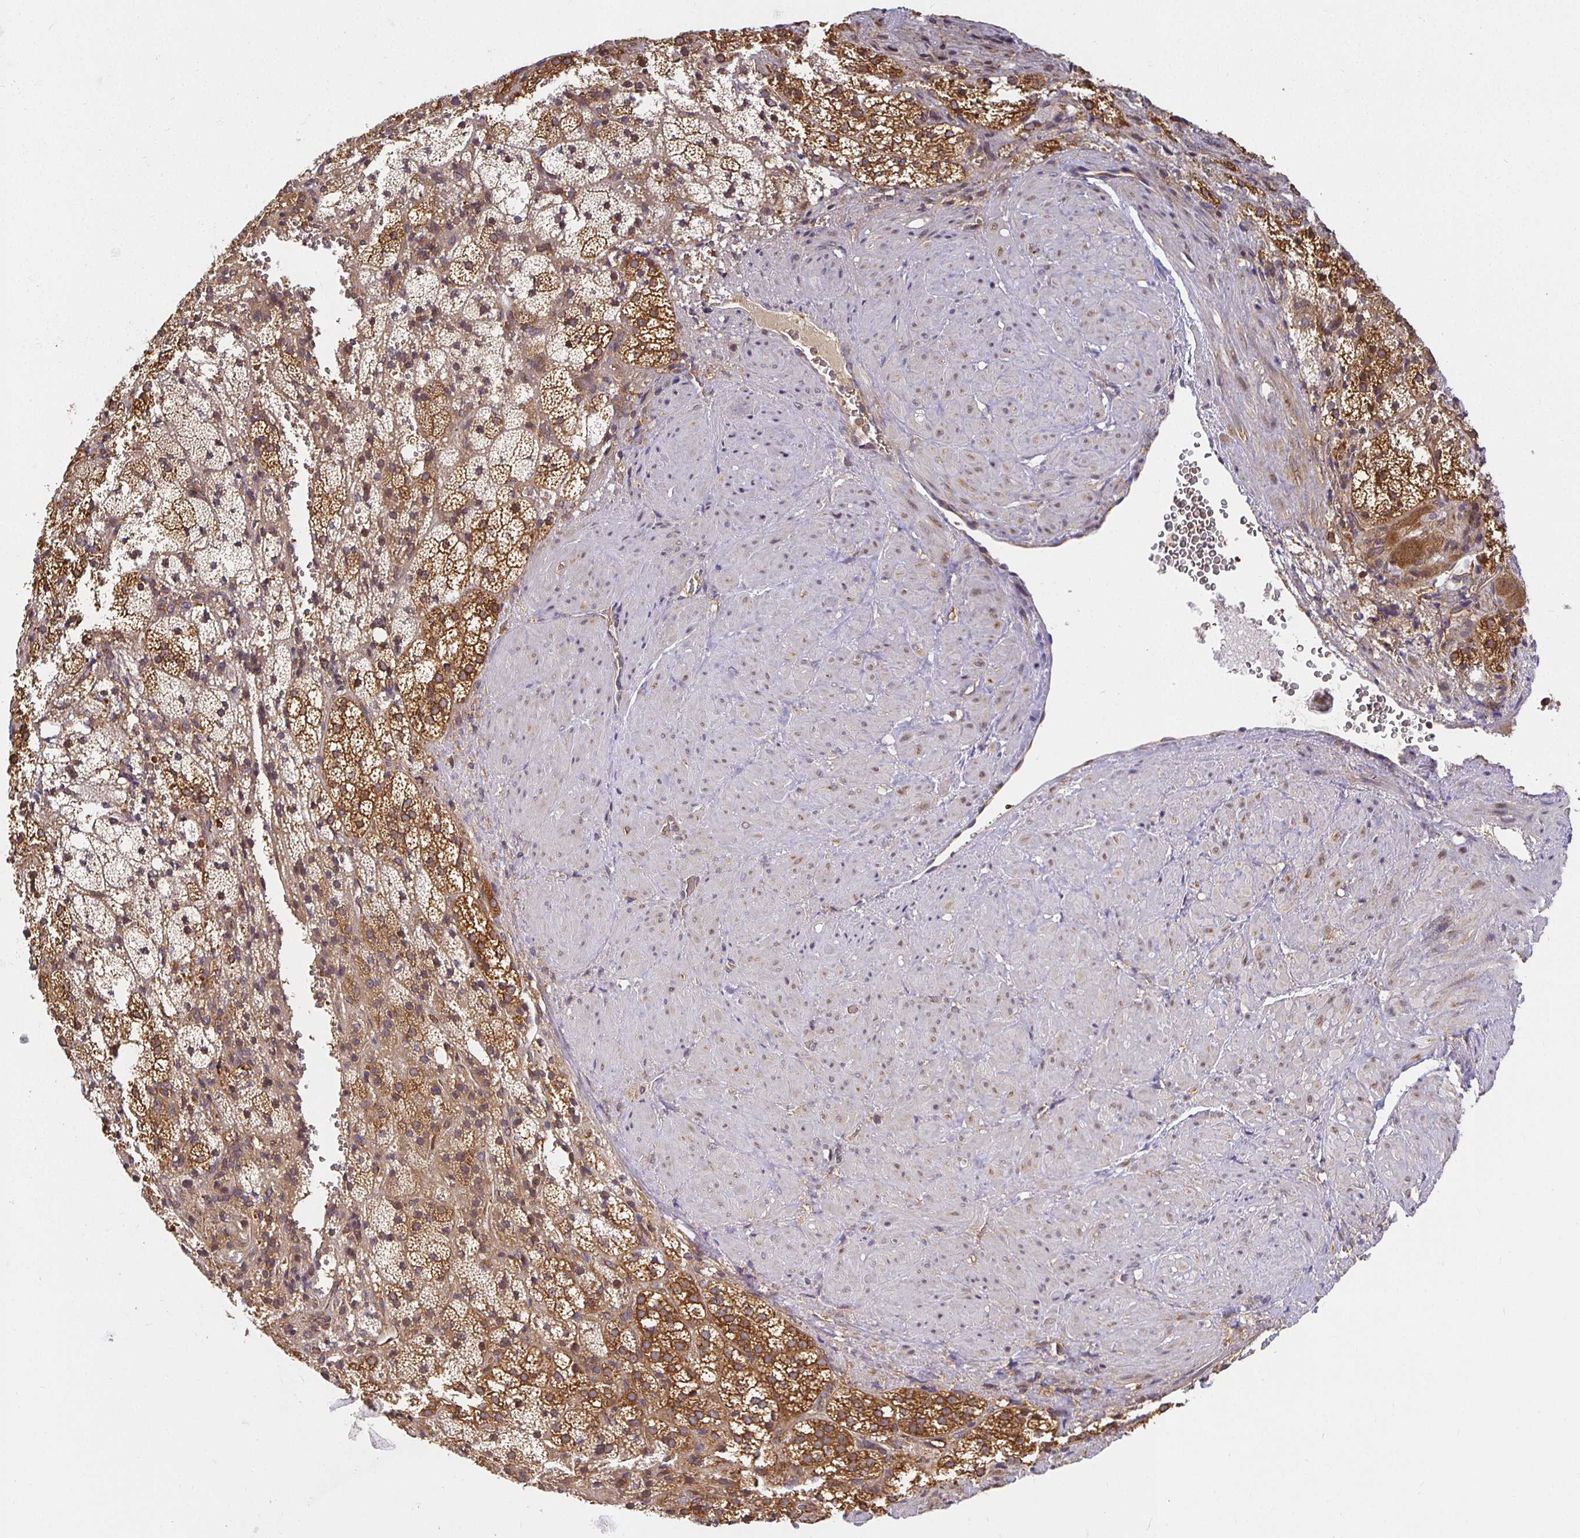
{"staining": {"intensity": "moderate", "quantity": ">75%", "location": "cytoplasmic/membranous"}, "tissue": "adrenal gland", "cell_type": "Glandular cells", "image_type": "normal", "snomed": [{"axis": "morphology", "description": "Normal tissue, NOS"}, {"axis": "topography", "description": "Adrenal gland"}], "caption": "Brown immunohistochemical staining in normal adrenal gland shows moderate cytoplasmic/membranous positivity in approximately >75% of glandular cells.", "gene": "IRAK1", "patient": {"sex": "male", "age": 53}}